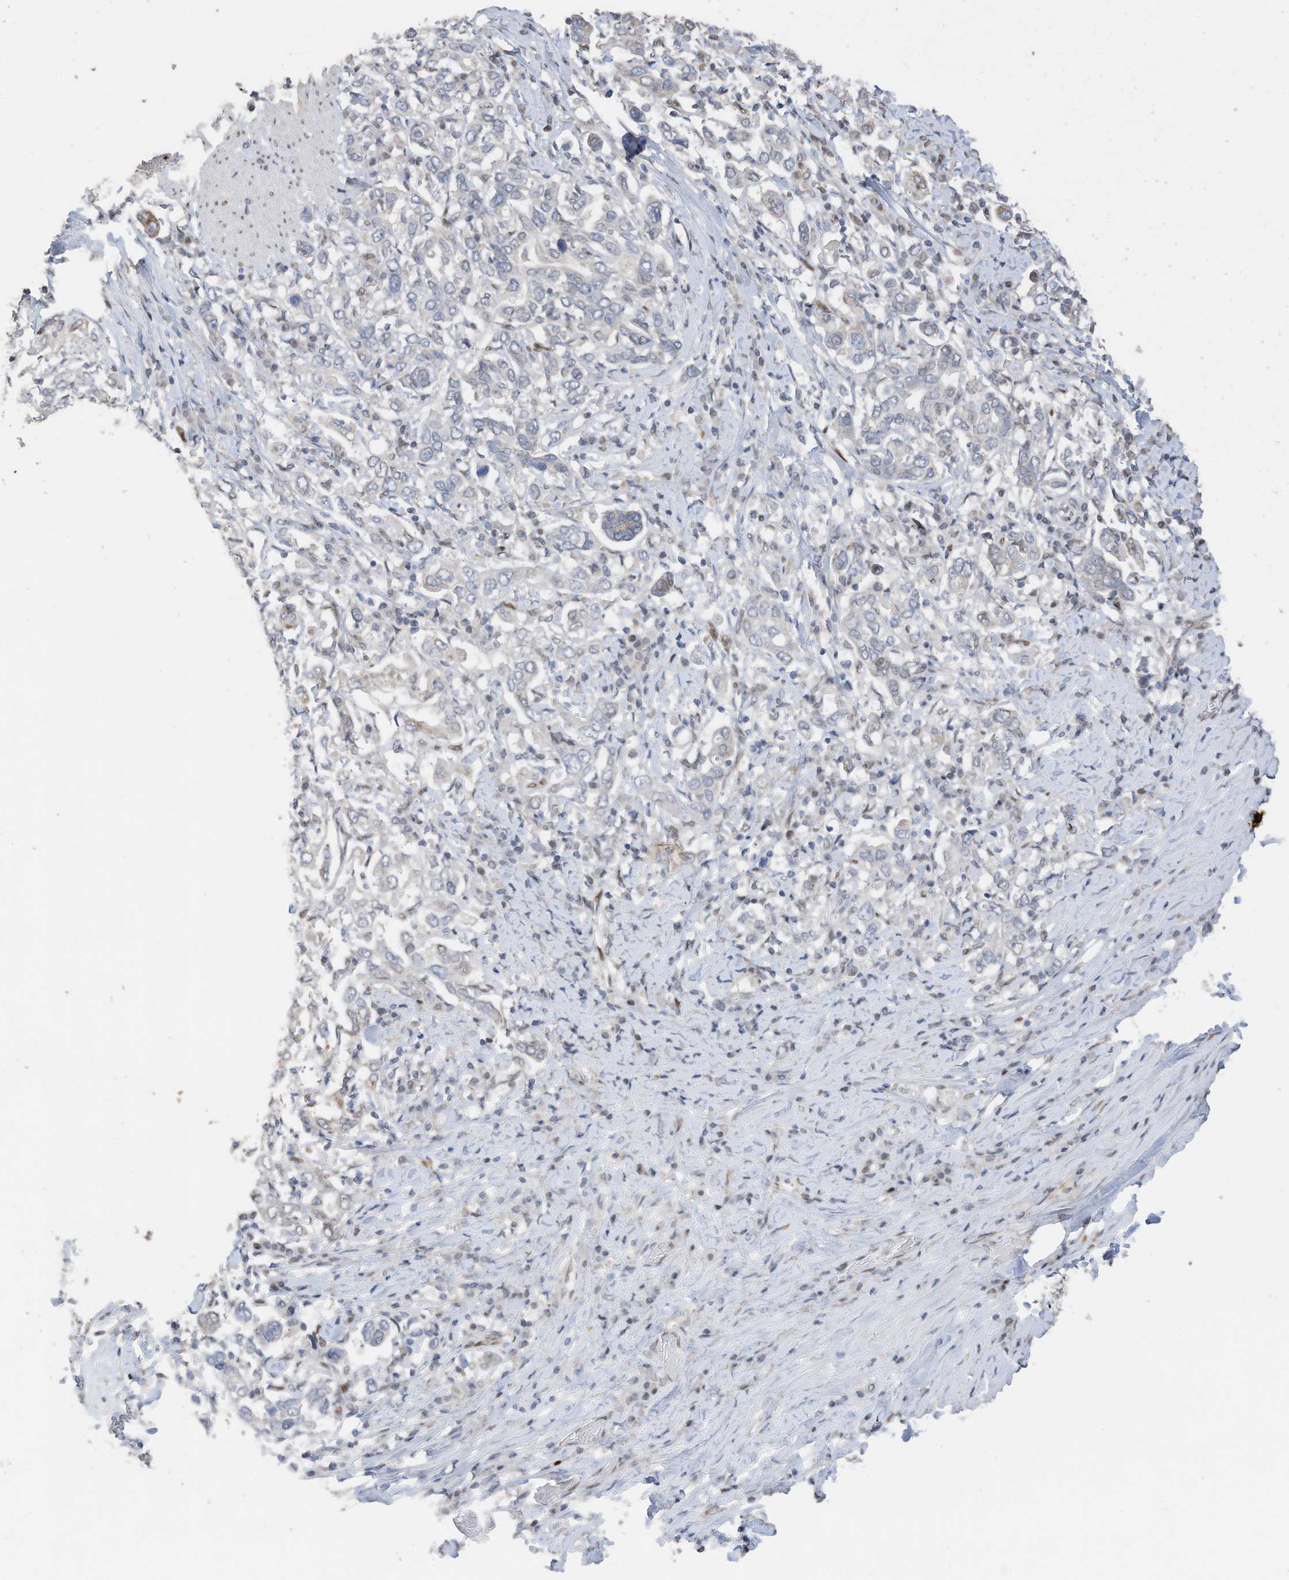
{"staining": {"intensity": "negative", "quantity": "none", "location": "none"}, "tissue": "stomach cancer", "cell_type": "Tumor cells", "image_type": "cancer", "snomed": [{"axis": "morphology", "description": "Adenocarcinoma, NOS"}, {"axis": "topography", "description": "Stomach, upper"}], "caption": "Immunohistochemical staining of stomach adenocarcinoma displays no significant expression in tumor cells.", "gene": "RABL3", "patient": {"sex": "male", "age": 62}}